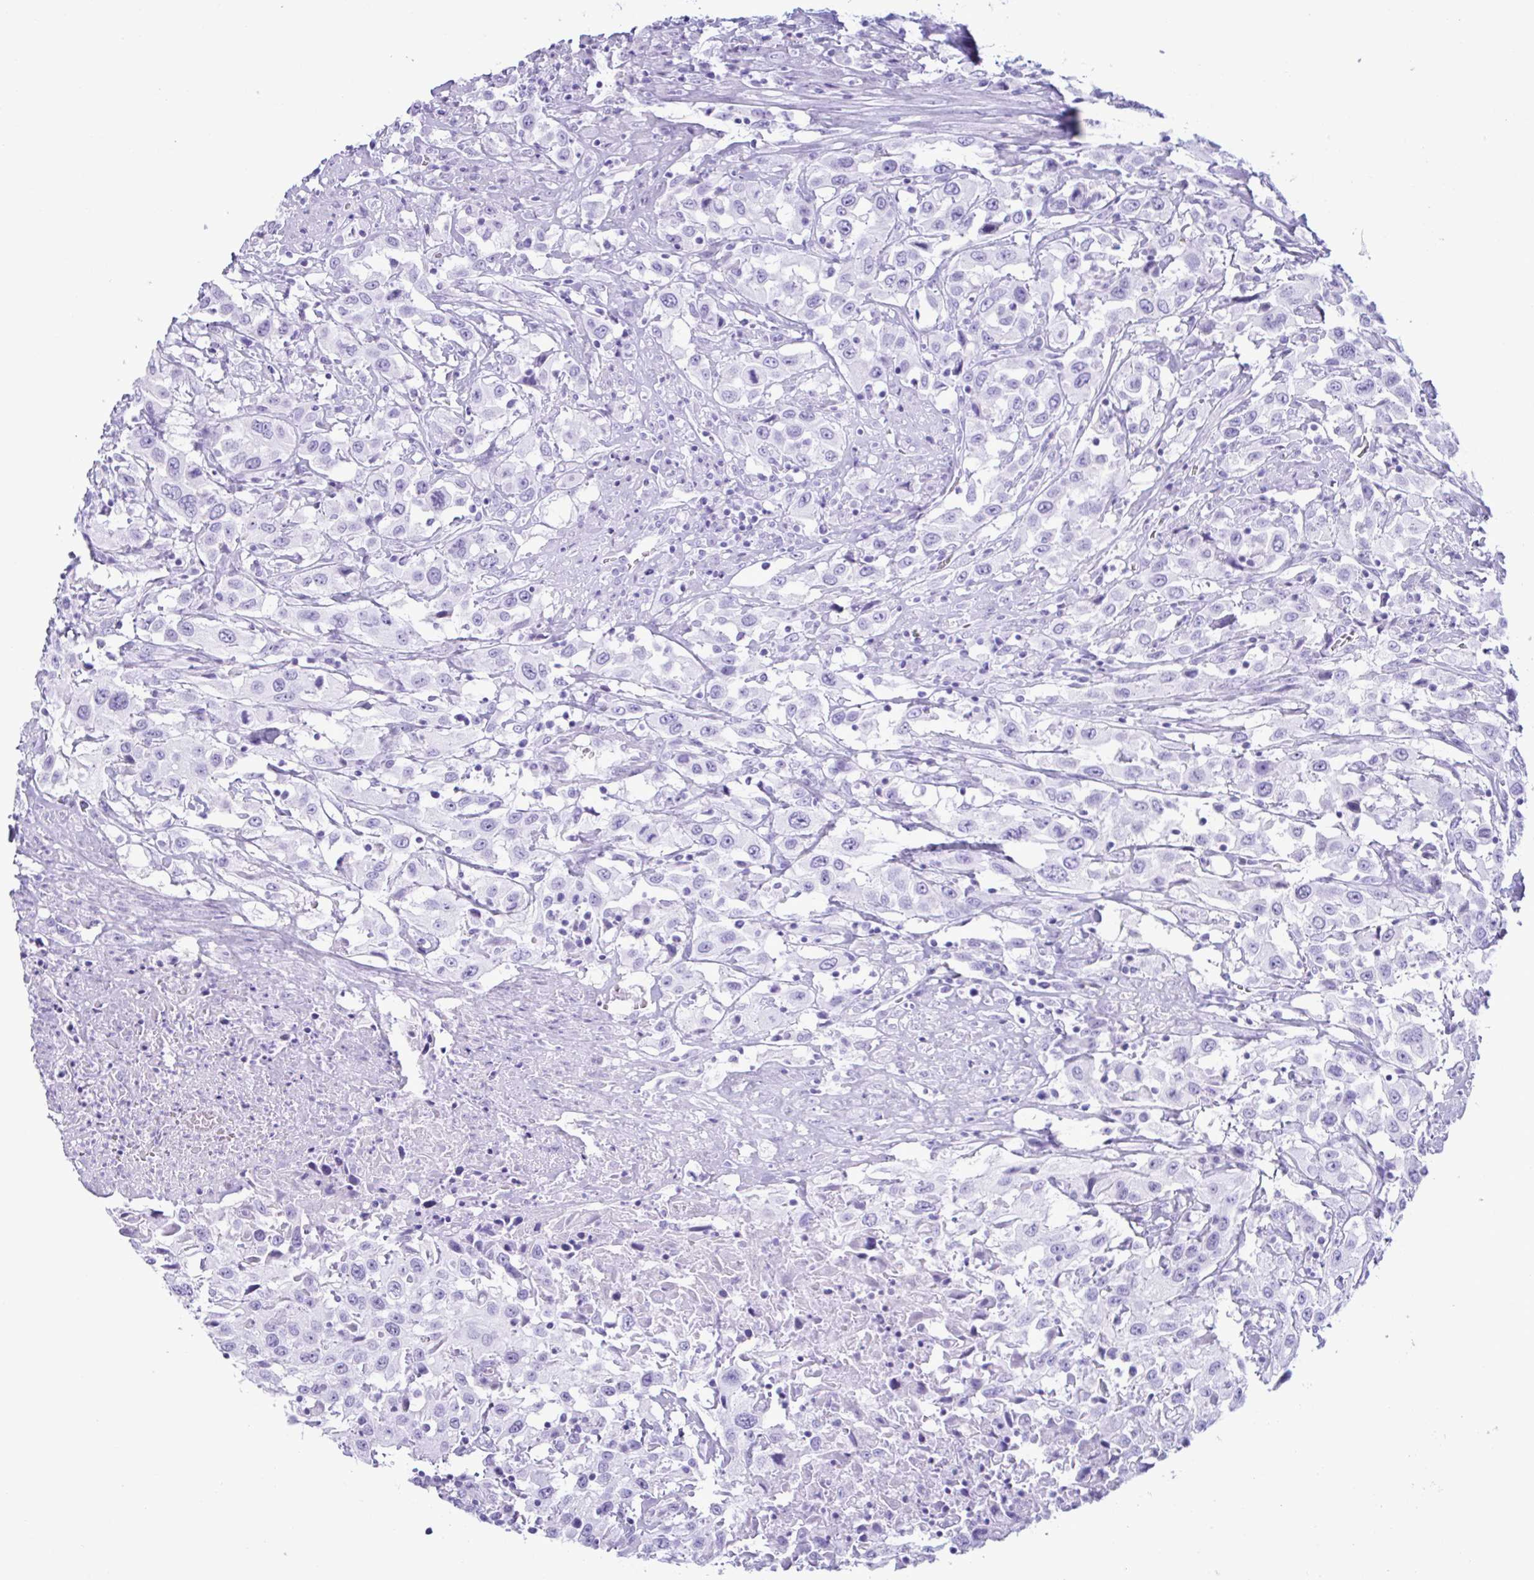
{"staining": {"intensity": "negative", "quantity": "none", "location": "none"}, "tissue": "urothelial cancer", "cell_type": "Tumor cells", "image_type": "cancer", "snomed": [{"axis": "morphology", "description": "Urothelial carcinoma, High grade"}, {"axis": "topography", "description": "Urinary bladder"}], "caption": "The photomicrograph exhibits no staining of tumor cells in urothelial cancer. Brightfield microscopy of IHC stained with DAB (3,3'-diaminobenzidine) (brown) and hematoxylin (blue), captured at high magnification.", "gene": "MRGPRG", "patient": {"sex": "male", "age": 61}}